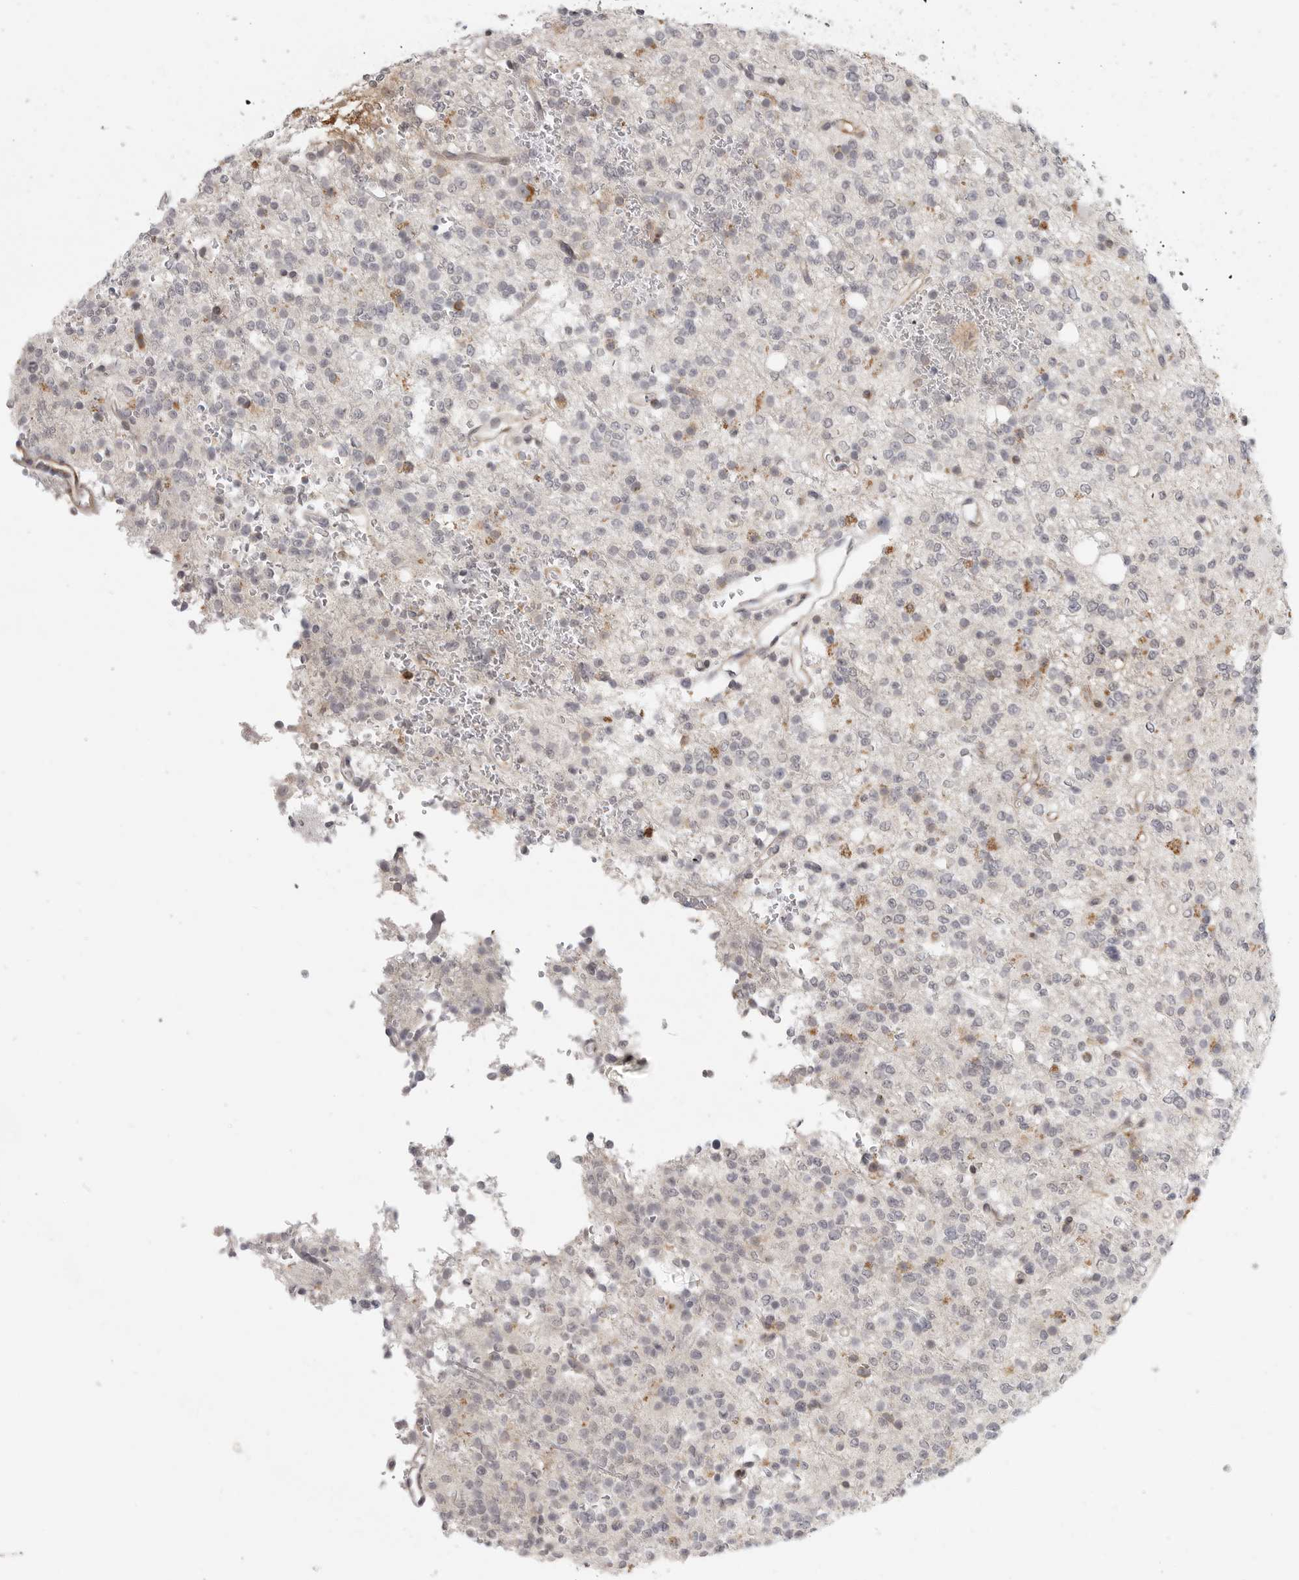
{"staining": {"intensity": "negative", "quantity": "none", "location": "none"}, "tissue": "glioma", "cell_type": "Tumor cells", "image_type": "cancer", "snomed": [{"axis": "morphology", "description": "Glioma, malignant, High grade"}, {"axis": "topography", "description": "Brain"}], "caption": "Tumor cells show no significant protein positivity in malignant glioma (high-grade).", "gene": "SH3KBP1", "patient": {"sex": "female", "age": 62}}